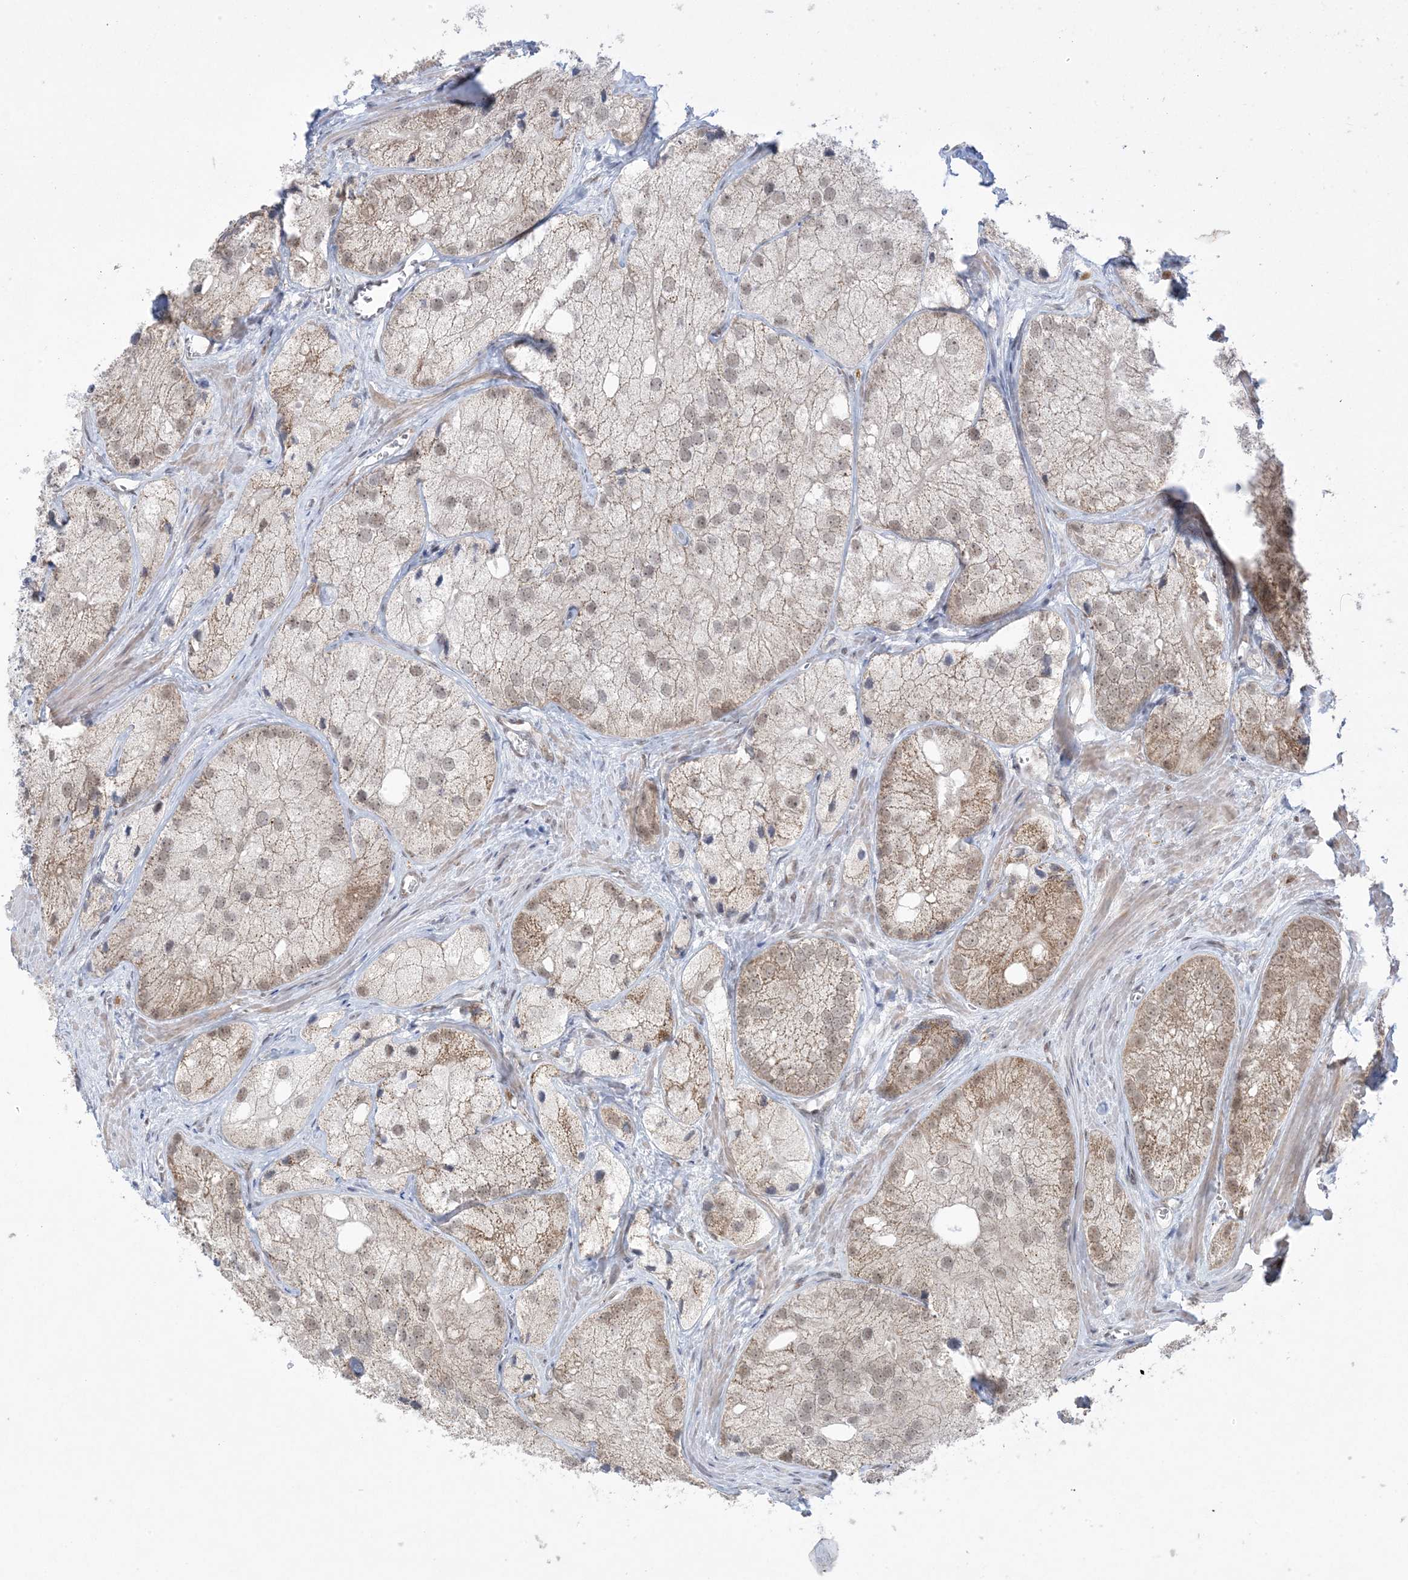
{"staining": {"intensity": "moderate", "quantity": "25%-75%", "location": "cytoplasmic/membranous,nuclear"}, "tissue": "prostate cancer", "cell_type": "Tumor cells", "image_type": "cancer", "snomed": [{"axis": "morphology", "description": "Adenocarcinoma, Low grade"}, {"axis": "topography", "description": "Prostate"}], "caption": "Moderate cytoplasmic/membranous and nuclear expression is present in approximately 25%-75% of tumor cells in prostate low-grade adenocarcinoma.", "gene": "TRMT10C", "patient": {"sex": "male", "age": 69}}